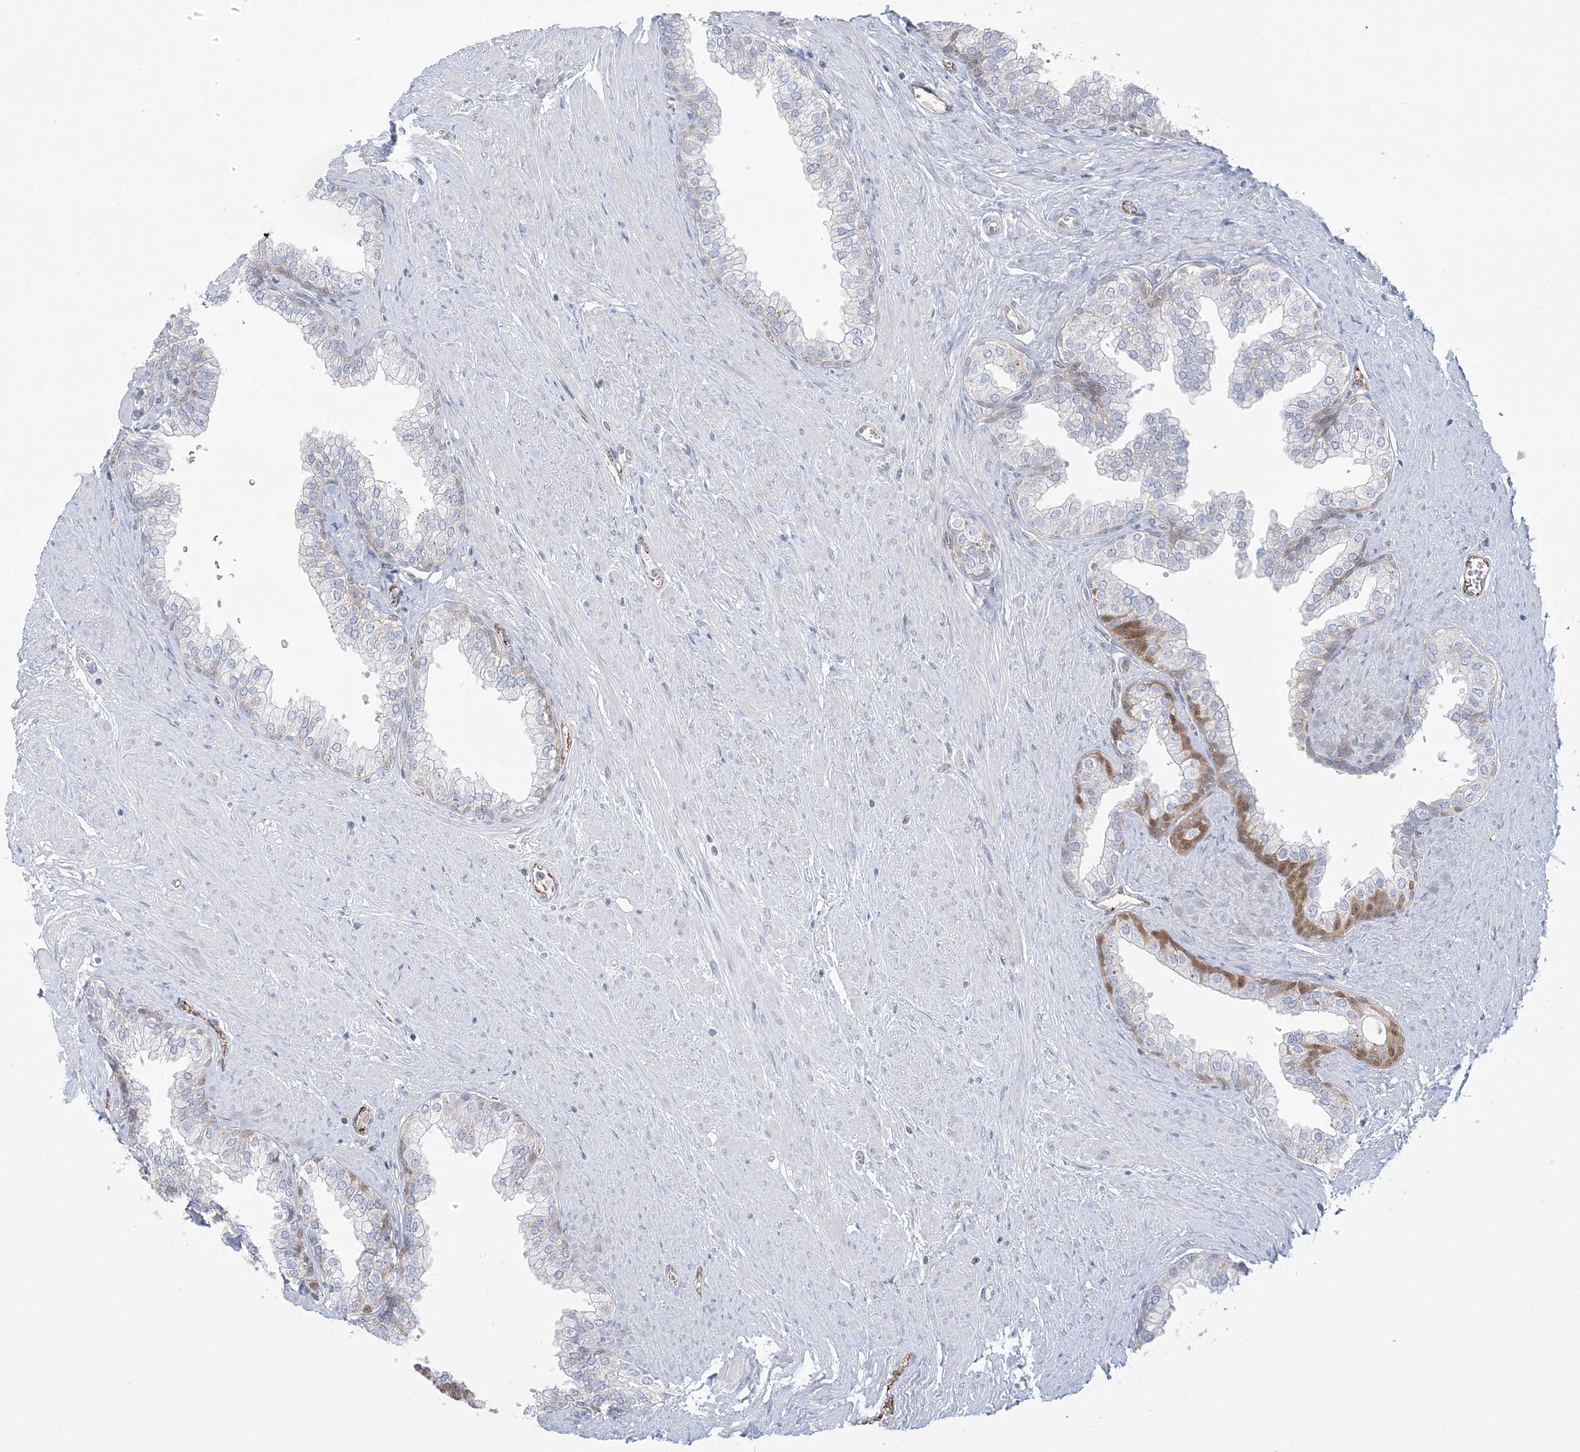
{"staining": {"intensity": "moderate", "quantity": "<25%", "location": "cytoplasmic/membranous,nuclear"}, "tissue": "prostate", "cell_type": "Glandular cells", "image_type": "normal", "snomed": [{"axis": "morphology", "description": "Normal tissue, NOS"}, {"axis": "morphology", "description": "Urothelial carcinoma, Low grade"}, {"axis": "topography", "description": "Urinary bladder"}, {"axis": "topography", "description": "Prostate"}], "caption": "The immunohistochemical stain shows moderate cytoplasmic/membranous,nuclear staining in glandular cells of unremarkable prostate.", "gene": "INPP1", "patient": {"sex": "male", "age": 60}}